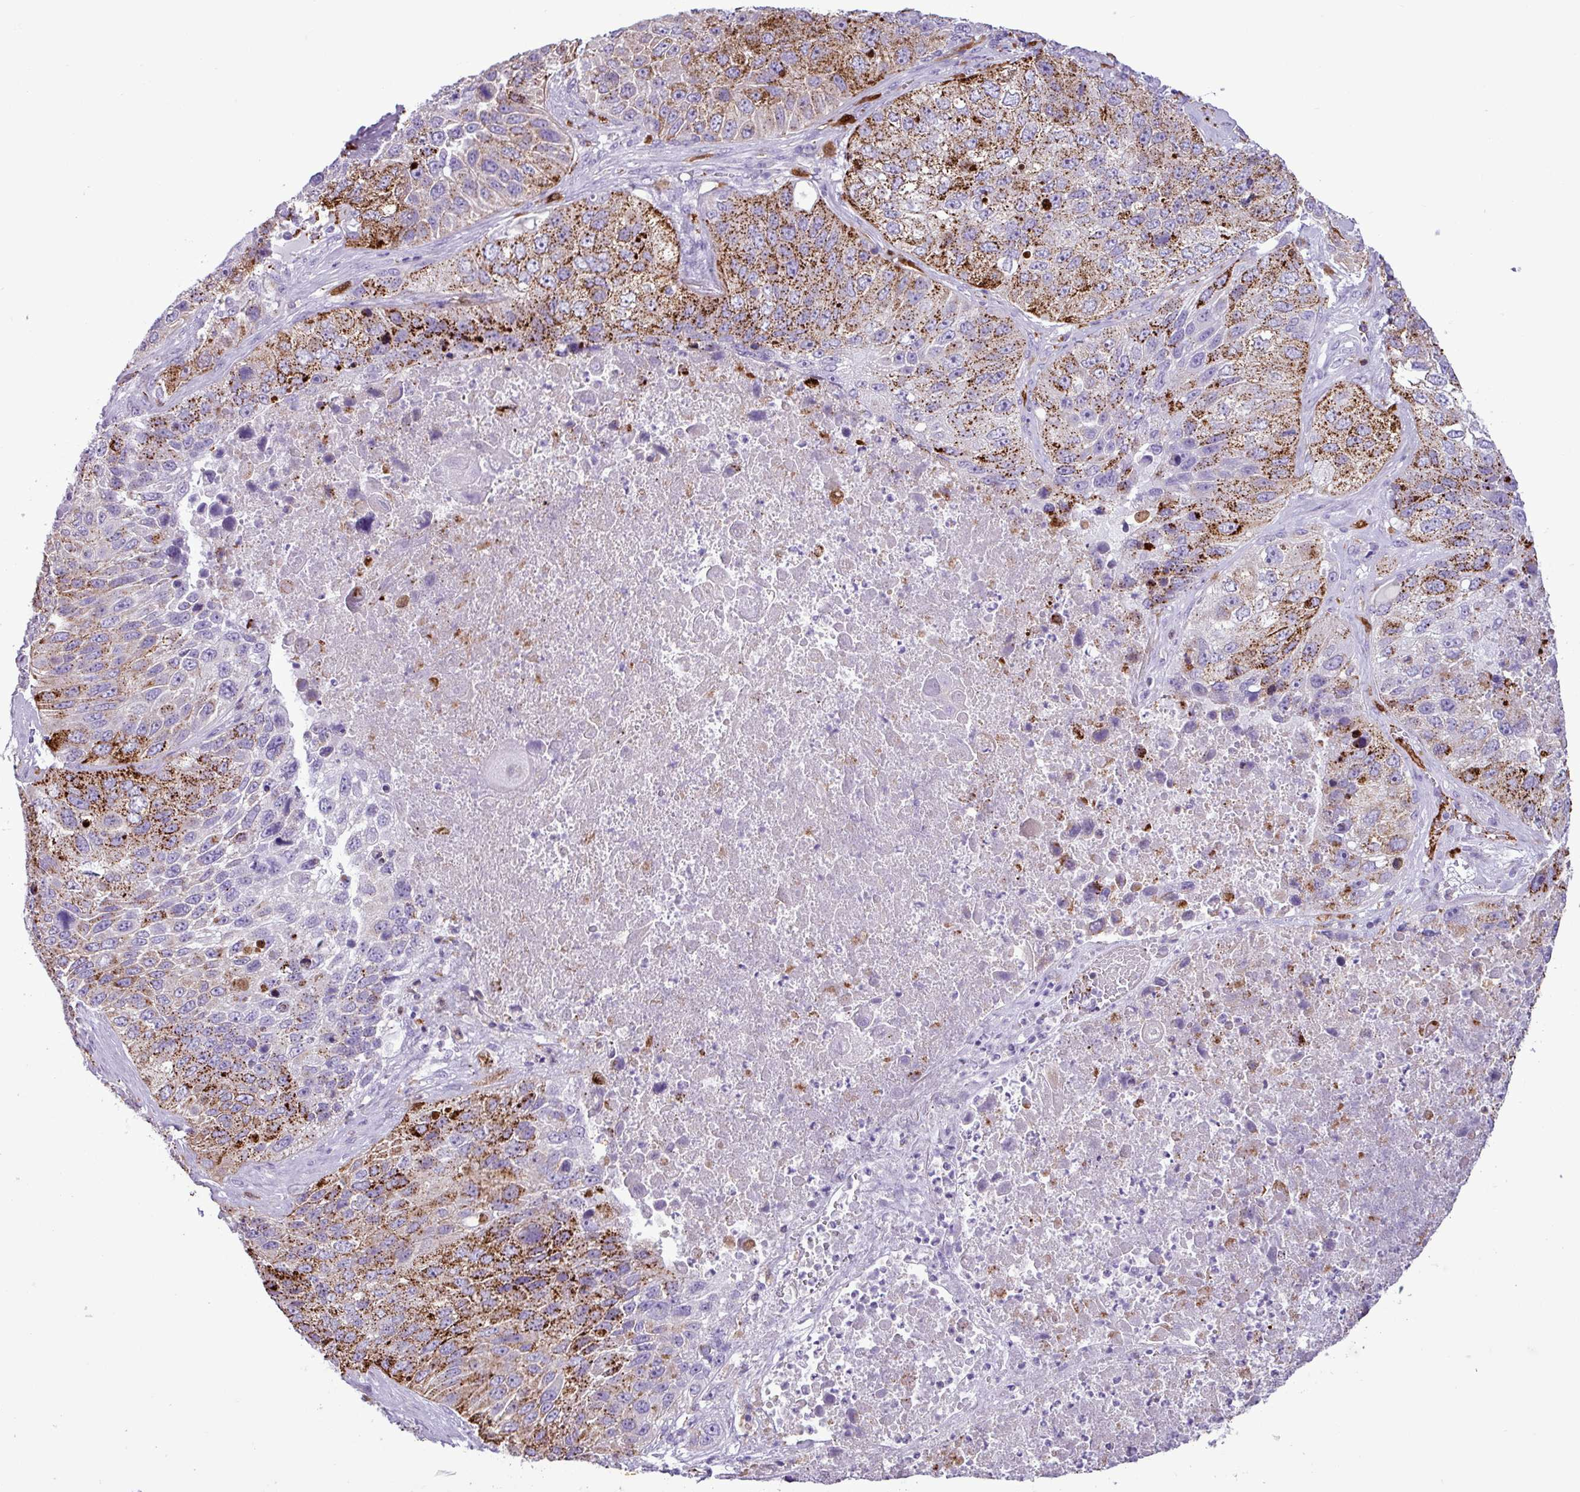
{"staining": {"intensity": "strong", "quantity": "25%-75%", "location": "cytoplasmic/membranous"}, "tissue": "lung cancer", "cell_type": "Tumor cells", "image_type": "cancer", "snomed": [{"axis": "morphology", "description": "Squamous cell carcinoma, NOS"}, {"axis": "topography", "description": "Lung"}], "caption": "Squamous cell carcinoma (lung) tissue demonstrates strong cytoplasmic/membranous staining in about 25%-75% of tumor cells", "gene": "TMEM200C", "patient": {"sex": "male", "age": 61}}